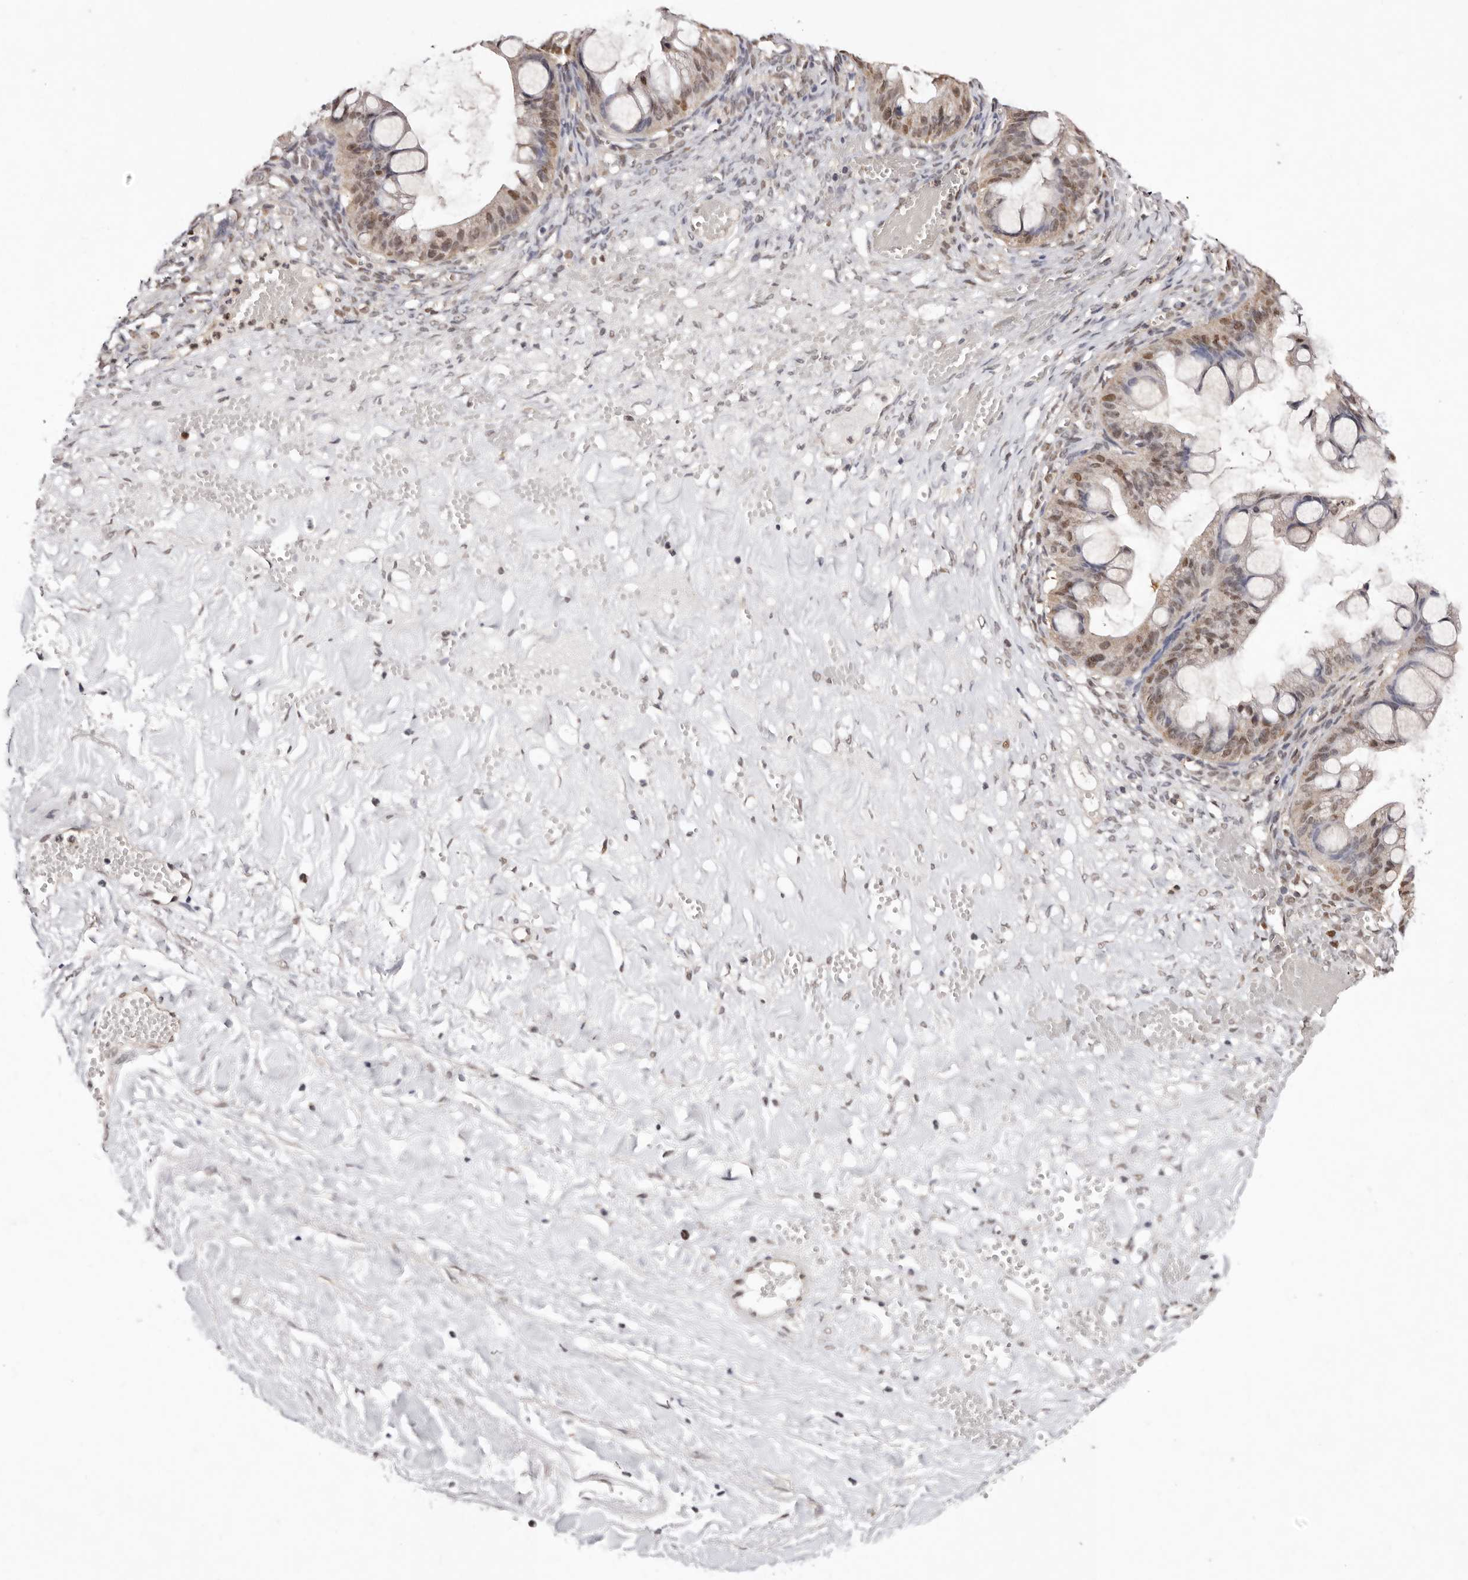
{"staining": {"intensity": "moderate", "quantity": ">75%", "location": "nuclear"}, "tissue": "ovarian cancer", "cell_type": "Tumor cells", "image_type": "cancer", "snomed": [{"axis": "morphology", "description": "Cystadenocarcinoma, mucinous, NOS"}, {"axis": "topography", "description": "Ovary"}], "caption": "IHC of ovarian mucinous cystadenocarcinoma exhibits medium levels of moderate nuclear expression in approximately >75% of tumor cells. The protein is stained brown, and the nuclei are stained in blue (DAB (3,3'-diaminobenzidine) IHC with brightfield microscopy, high magnification).", "gene": "NOTCH1", "patient": {"sex": "female", "age": 73}}